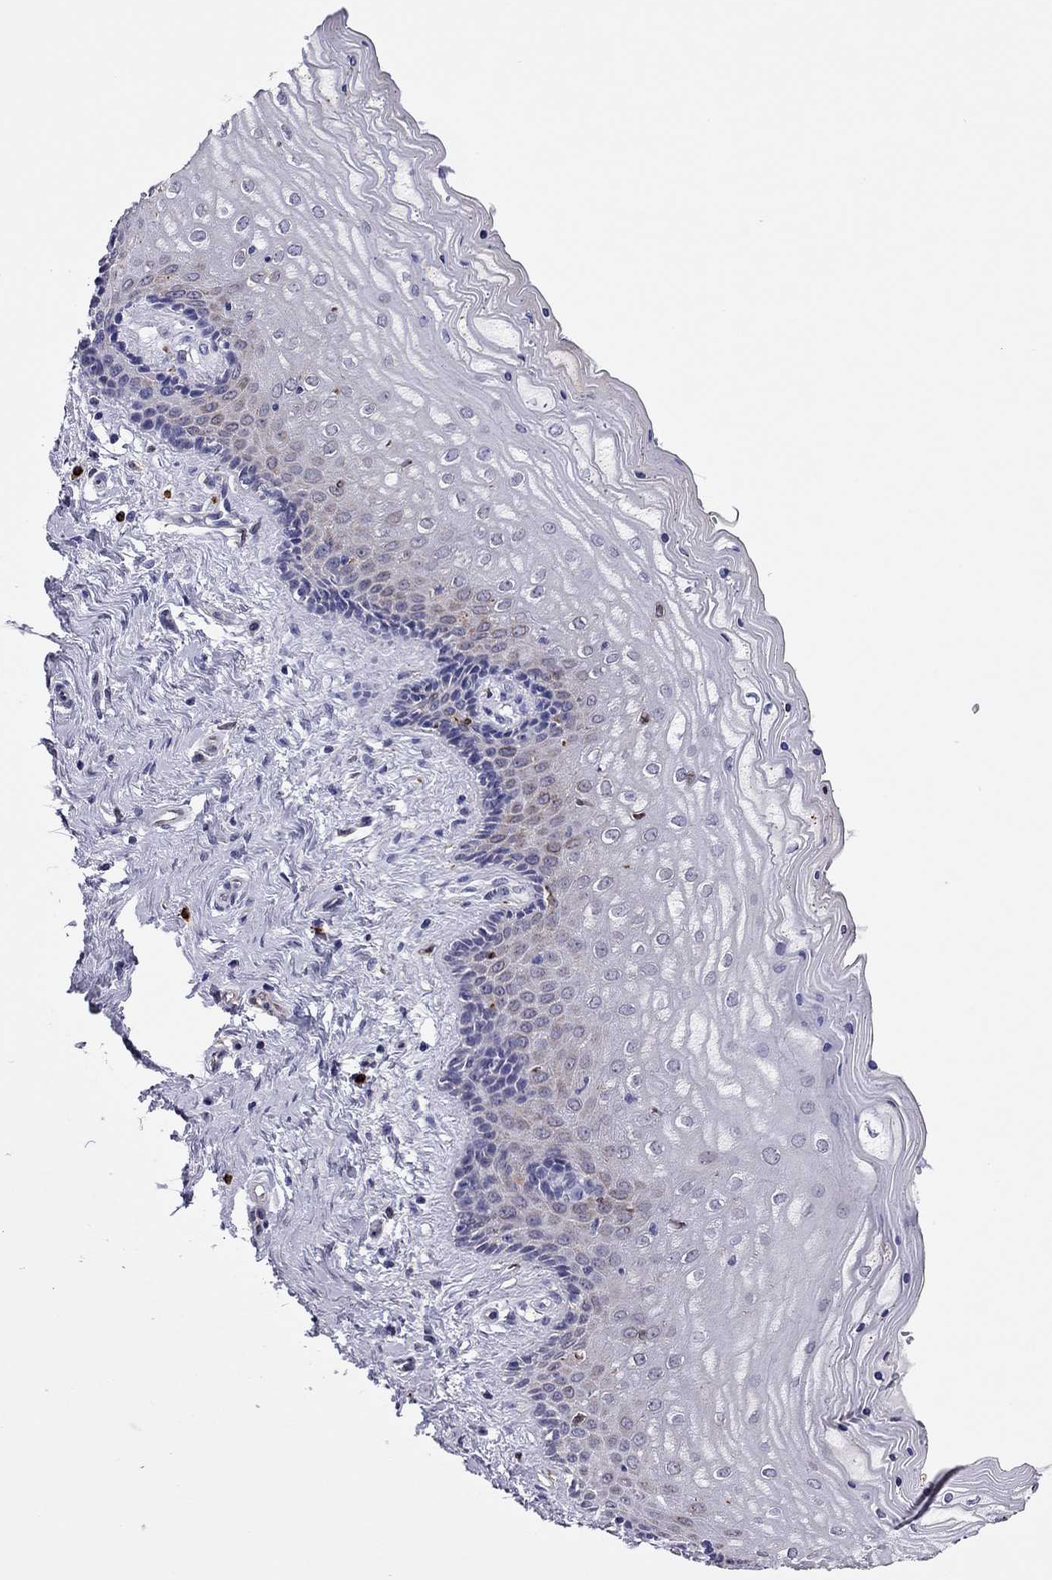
{"staining": {"intensity": "negative", "quantity": "none", "location": "none"}, "tissue": "vagina", "cell_type": "Squamous epithelial cells", "image_type": "normal", "snomed": [{"axis": "morphology", "description": "Normal tissue, NOS"}, {"axis": "topography", "description": "Vagina"}], "caption": "Micrograph shows no protein staining in squamous epithelial cells of normal vagina. (DAB (3,3'-diaminobenzidine) immunohistochemistry, high magnification).", "gene": "ADORA2A", "patient": {"sex": "female", "age": 45}}